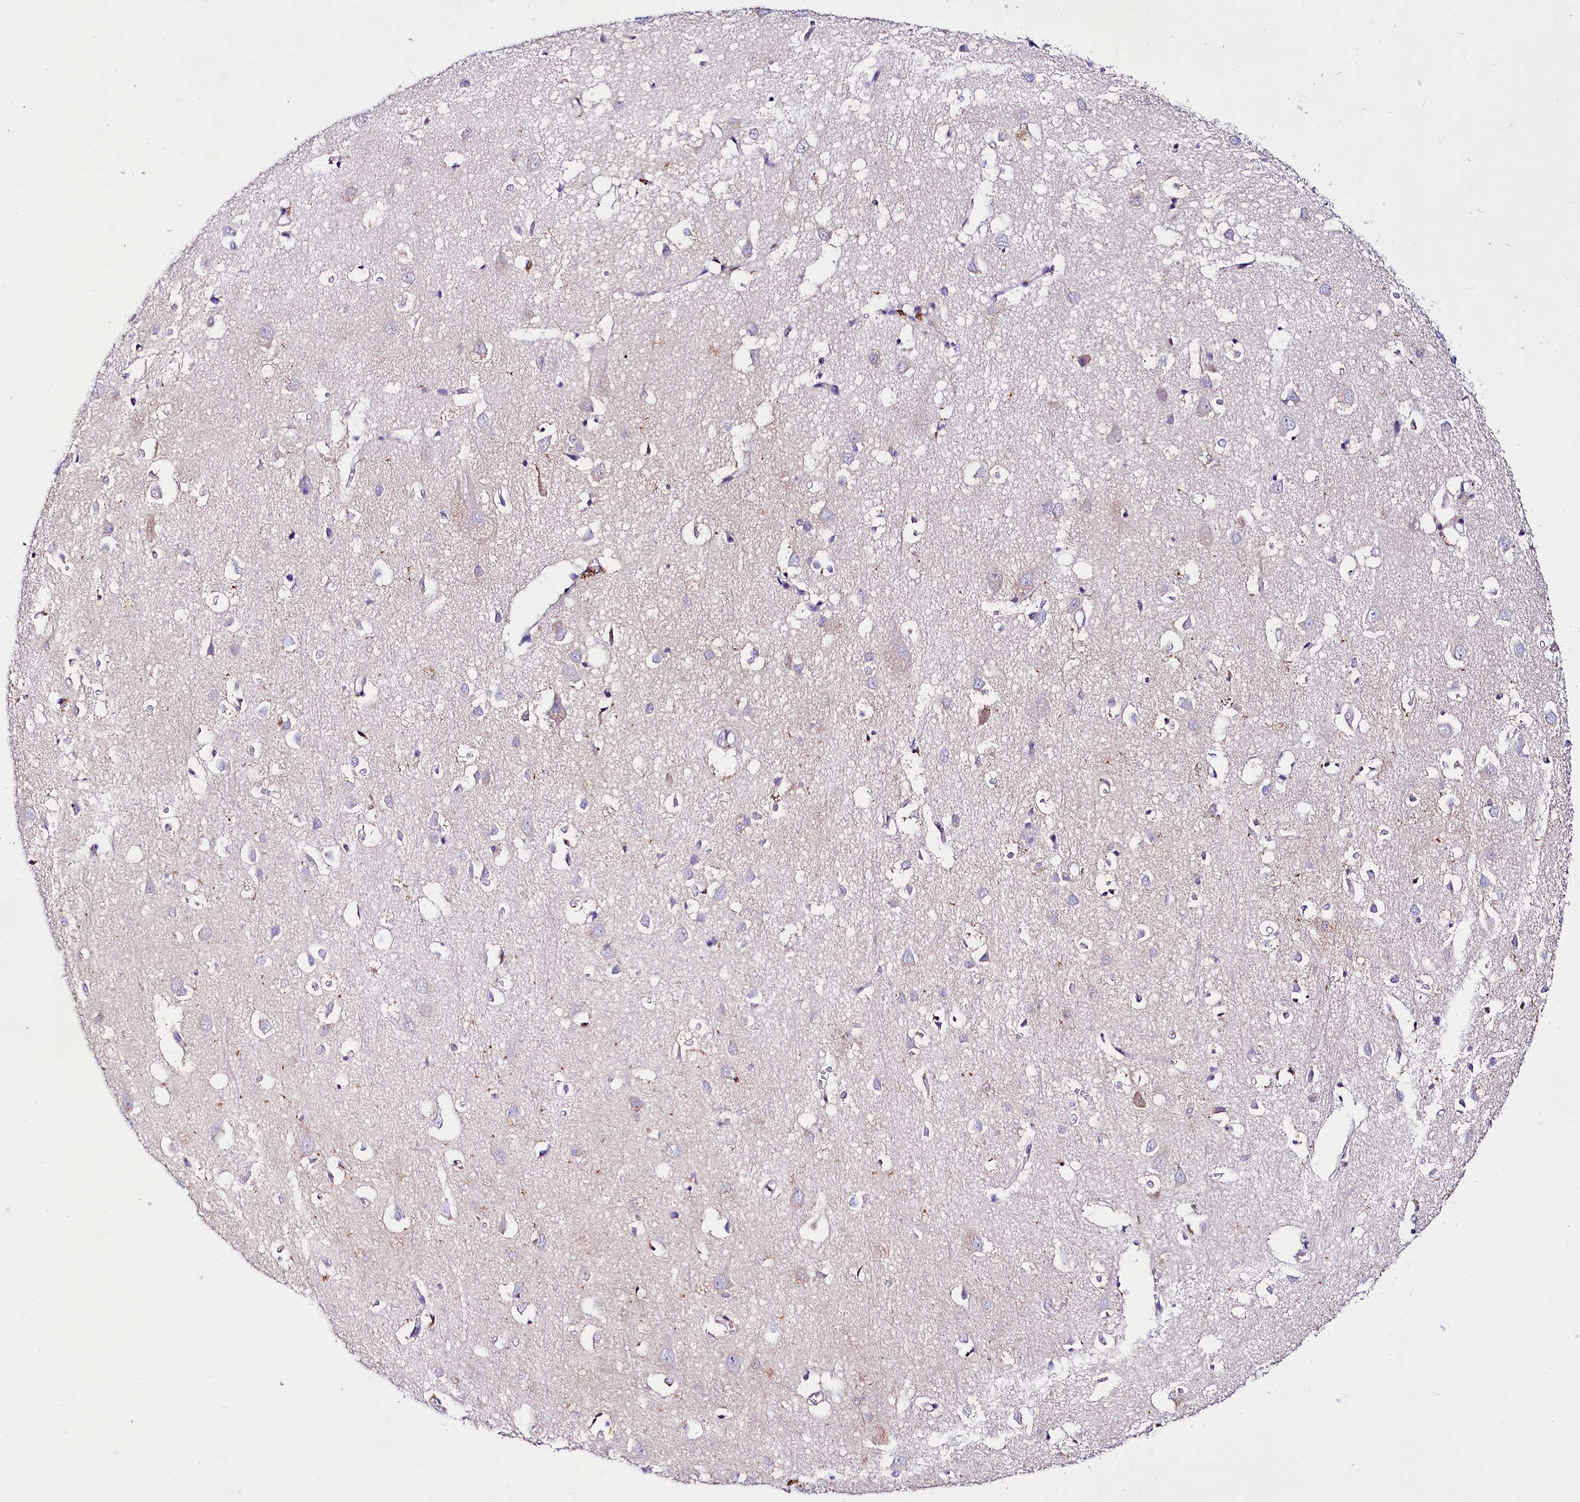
{"staining": {"intensity": "negative", "quantity": "none", "location": "none"}, "tissue": "cerebral cortex", "cell_type": "Endothelial cells", "image_type": "normal", "snomed": [{"axis": "morphology", "description": "Normal tissue, NOS"}, {"axis": "topography", "description": "Cerebral cortex"}], "caption": "High power microscopy micrograph of an immunohistochemistry image of normal cerebral cortex, revealing no significant staining in endothelial cells. (Stains: DAB immunohistochemistry with hematoxylin counter stain, Microscopy: brightfield microscopy at high magnification).", "gene": "ABHD5", "patient": {"sex": "female", "age": 64}}